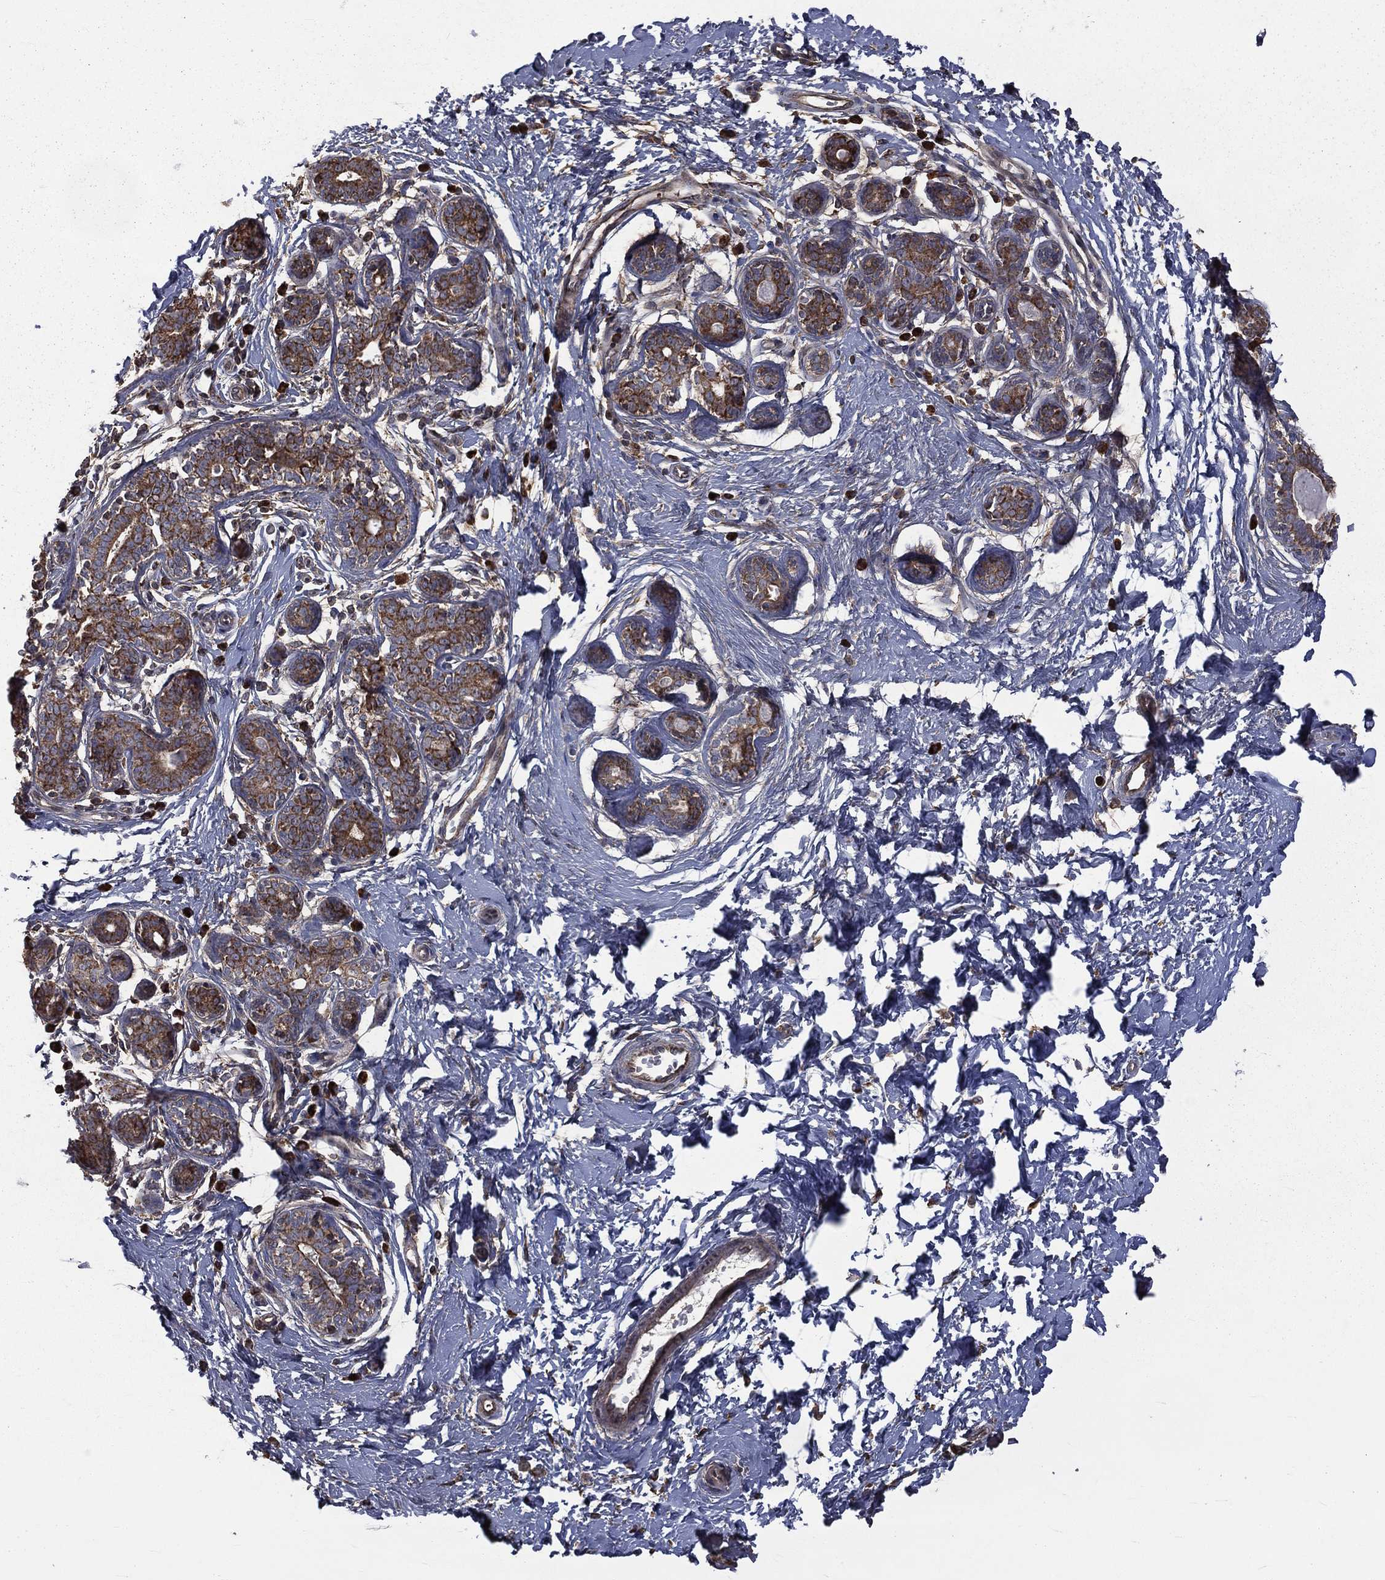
{"staining": {"intensity": "negative", "quantity": "none", "location": "none"}, "tissue": "breast", "cell_type": "Adipocytes", "image_type": "normal", "snomed": [{"axis": "morphology", "description": "Normal tissue, NOS"}, {"axis": "topography", "description": "Breast"}], "caption": "Immunohistochemical staining of unremarkable breast exhibits no significant staining in adipocytes. (IHC, brightfield microscopy, high magnification).", "gene": "OLFML1", "patient": {"sex": "female", "age": 37}}